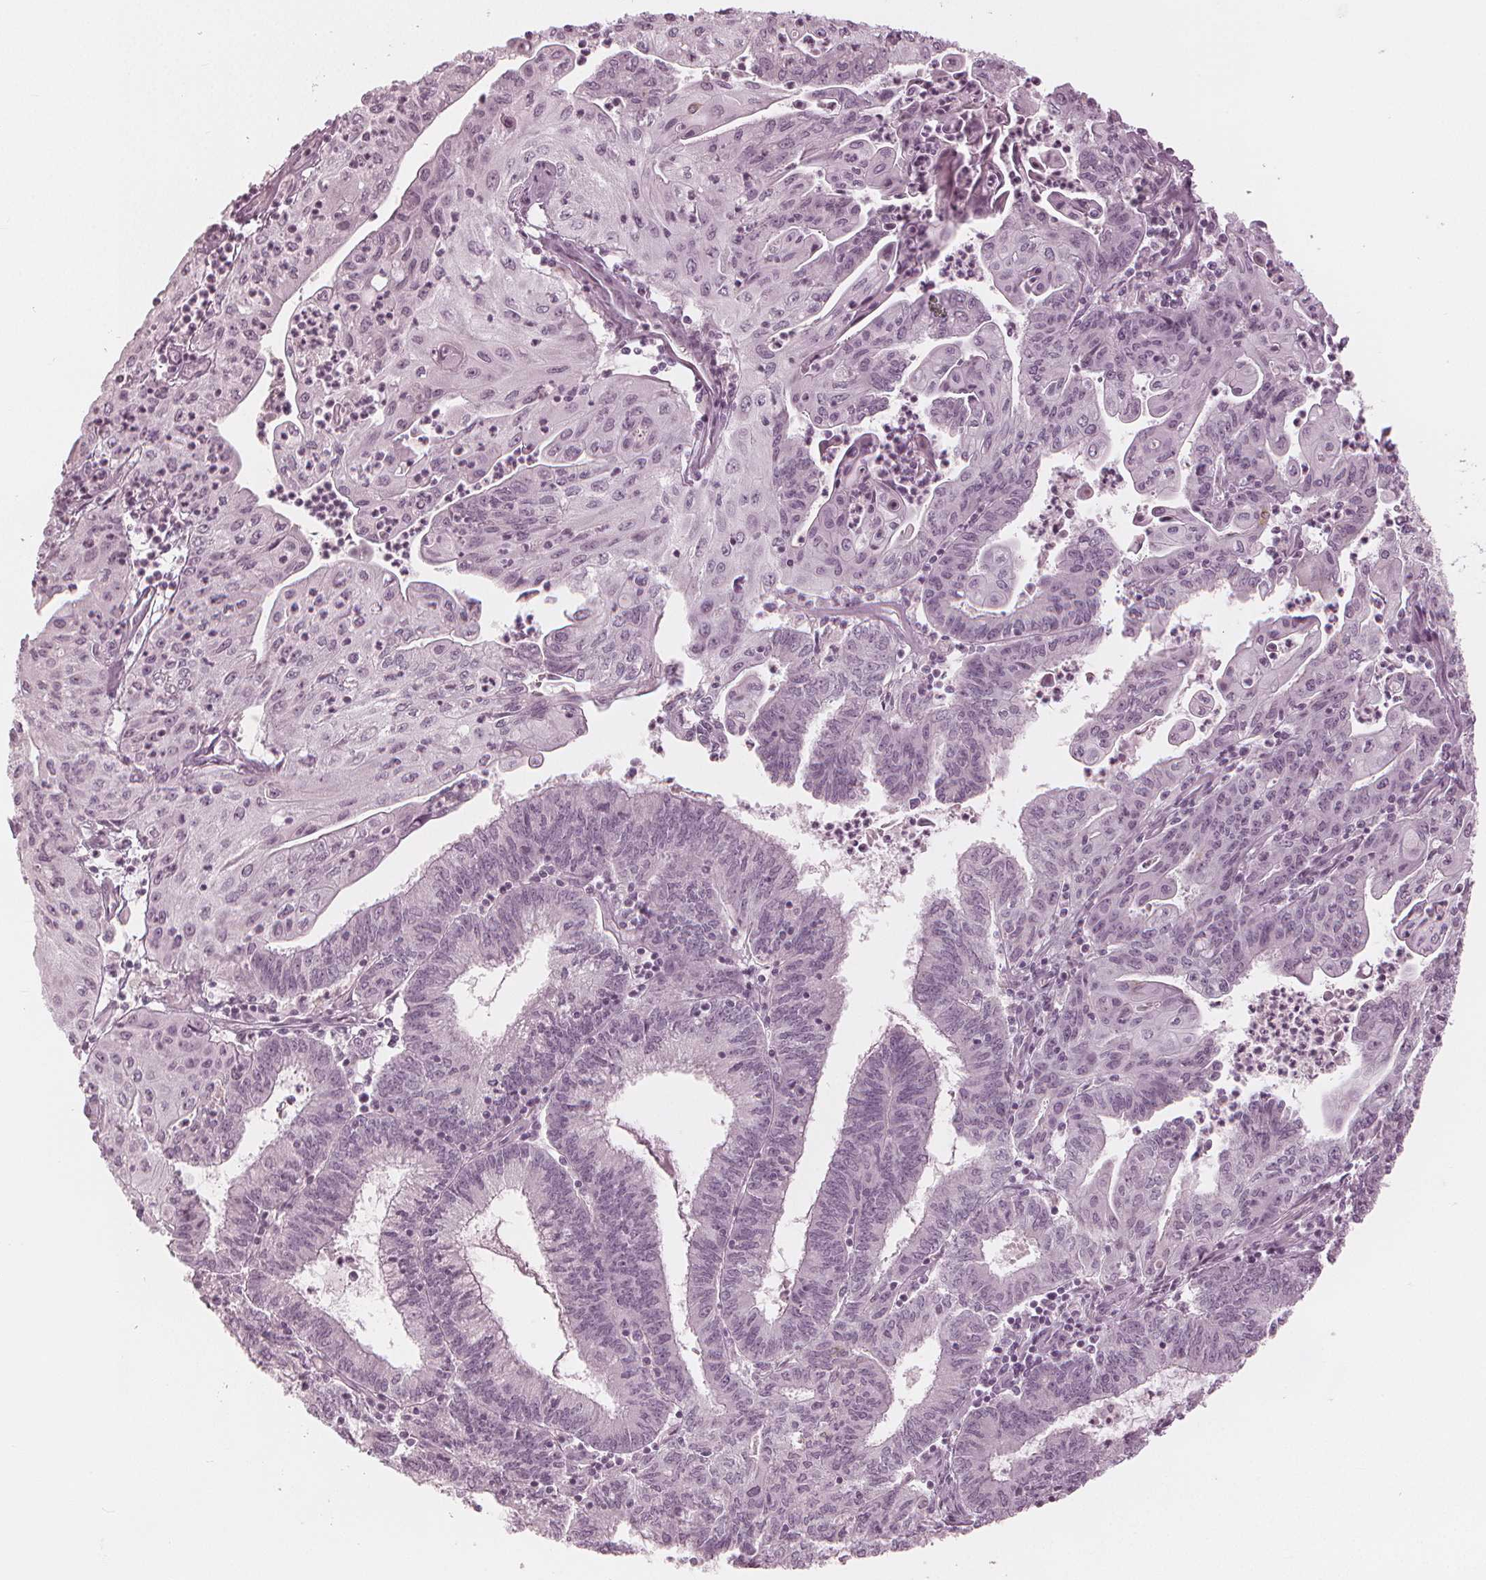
{"staining": {"intensity": "negative", "quantity": "none", "location": "none"}, "tissue": "endometrial cancer", "cell_type": "Tumor cells", "image_type": "cancer", "snomed": [{"axis": "morphology", "description": "Adenocarcinoma, NOS"}, {"axis": "topography", "description": "Endometrium"}], "caption": "Immunohistochemical staining of endometrial adenocarcinoma shows no significant positivity in tumor cells.", "gene": "PAEP", "patient": {"sex": "female", "age": 61}}